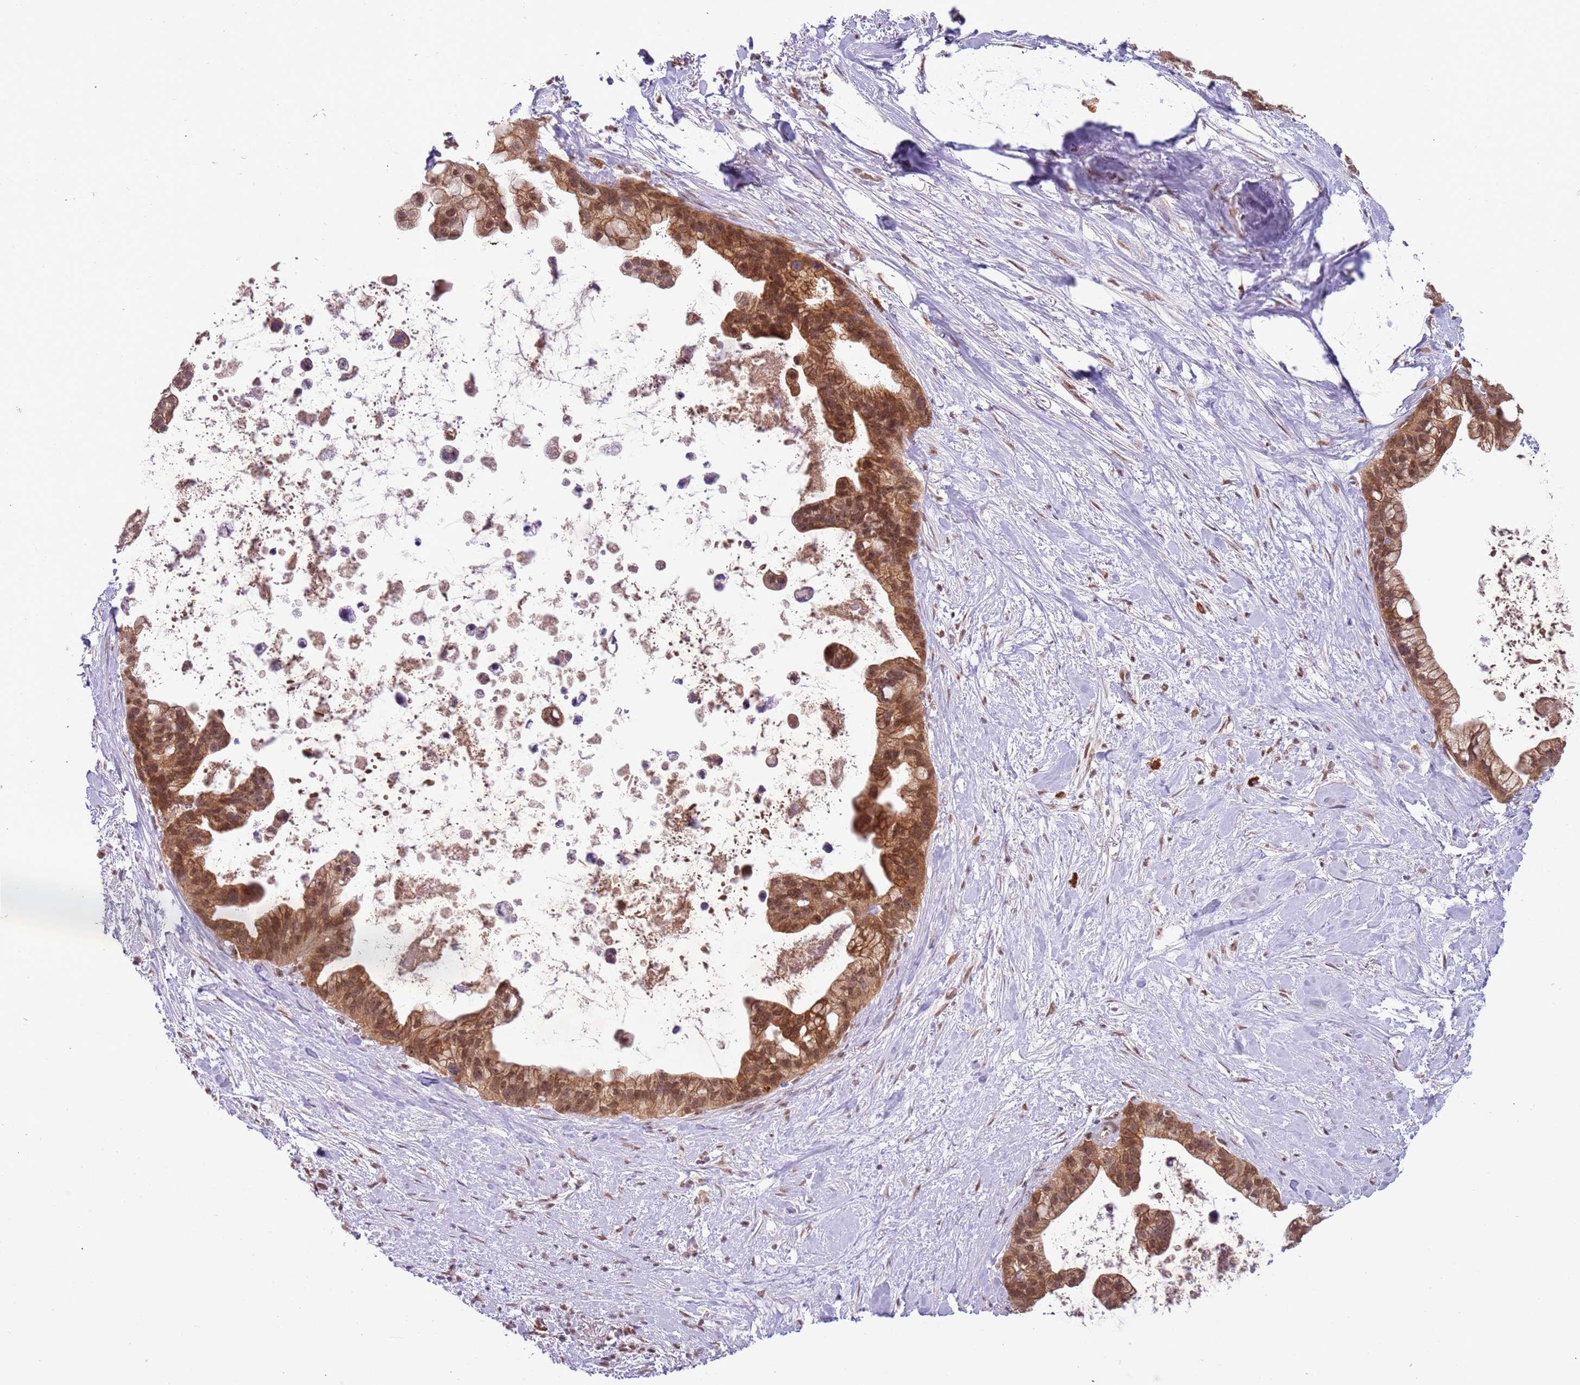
{"staining": {"intensity": "strong", "quantity": ">75%", "location": "cytoplasmic/membranous,nuclear"}, "tissue": "pancreatic cancer", "cell_type": "Tumor cells", "image_type": "cancer", "snomed": [{"axis": "morphology", "description": "Adenocarcinoma, NOS"}, {"axis": "topography", "description": "Pancreas"}], "caption": "DAB immunohistochemical staining of pancreatic adenocarcinoma shows strong cytoplasmic/membranous and nuclear protein positivity in about >75% of tumor cells.", "gene": "FAM120AOS", "patient": {"sex": "female", "age": 83}}